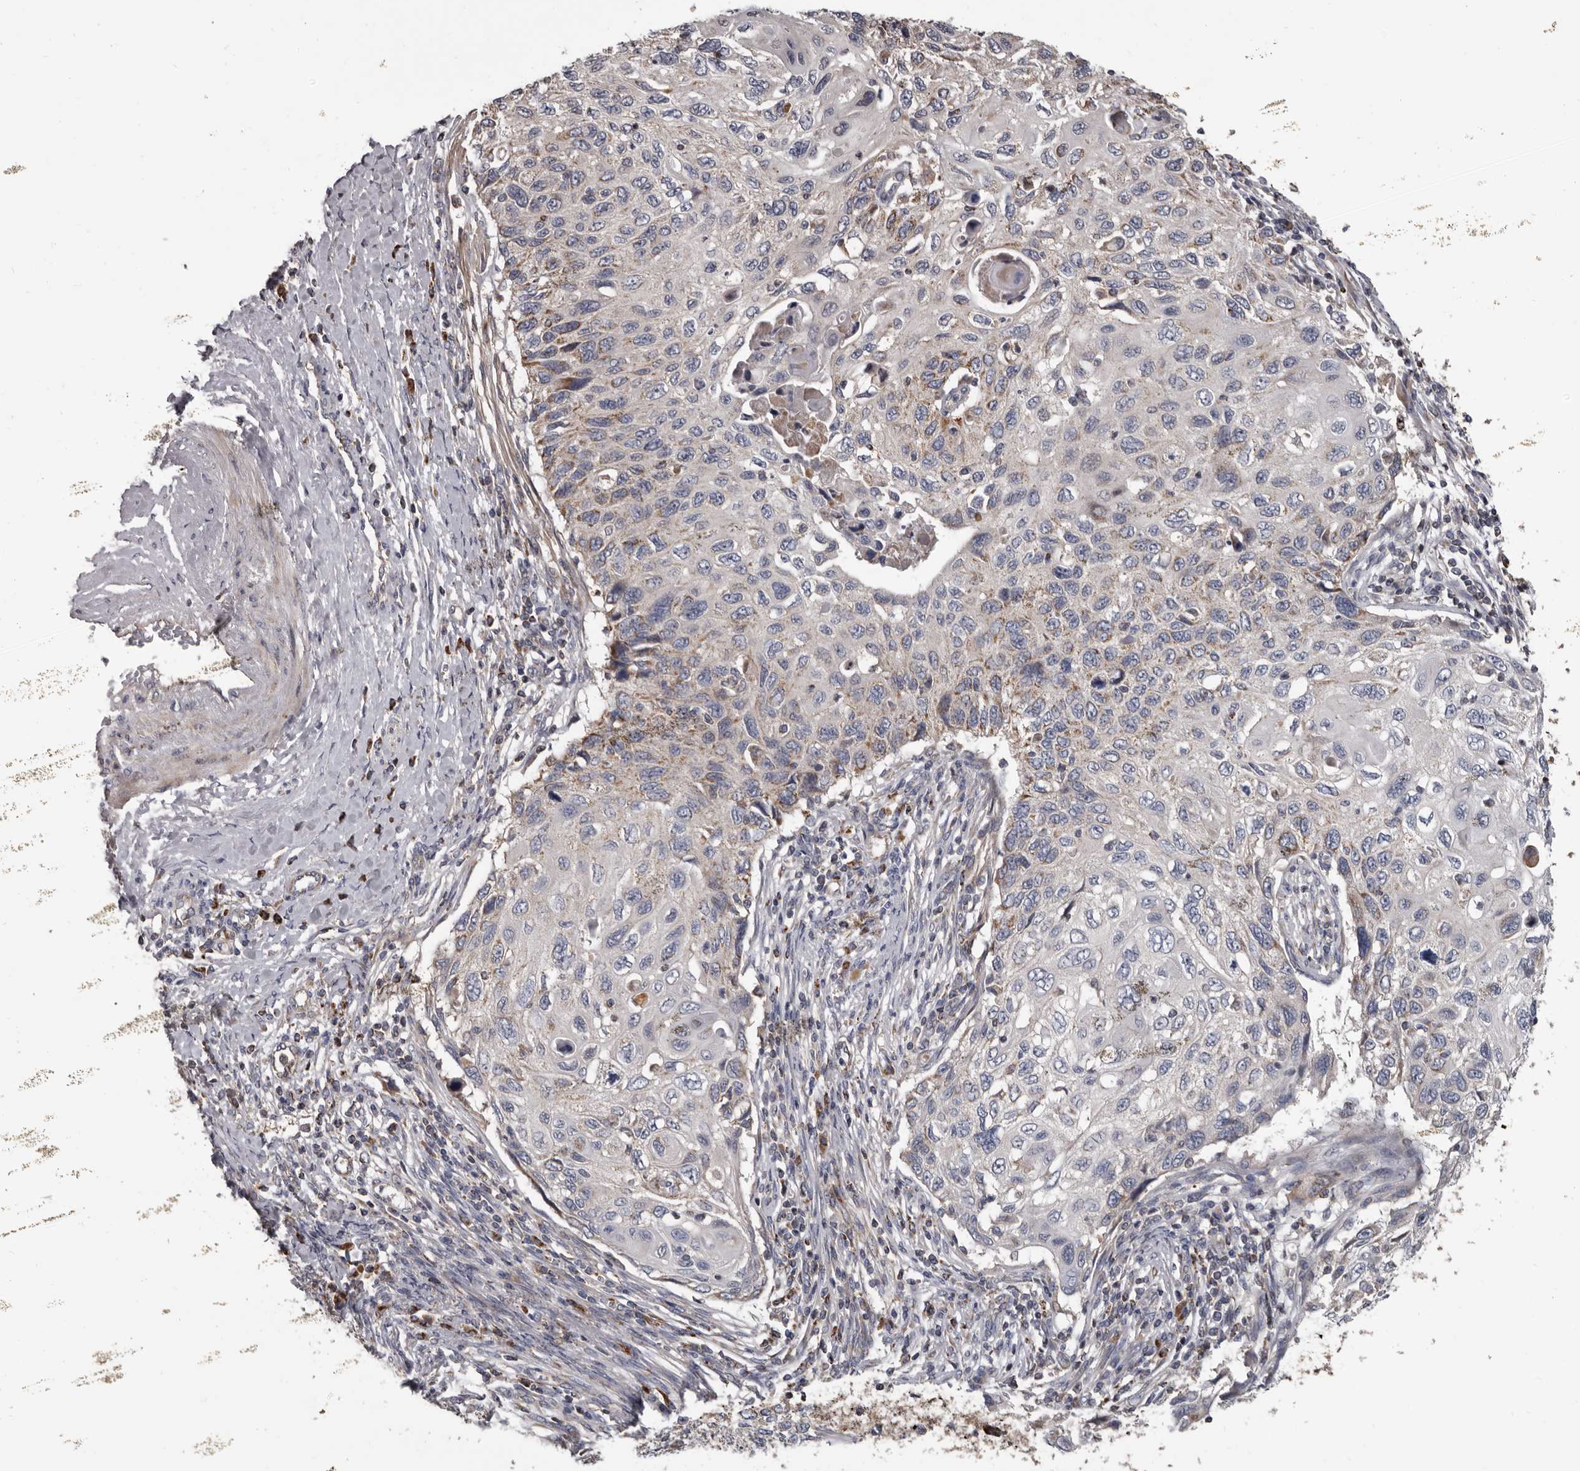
{"staining": {"intensity": "moderate", "quantity": "<25%", "location": "cytoplasmic/membranous"}, "tissue": "cervical cancer", "cell_type": "Tumor cells", "image_type": "cancer", "snomed": [{"axis": "morphology", "description": "Squamous cell carcinoma, NOS"}, {"axis": "topography", "description": "Cervix"}], "caption": "Squamous cell carcinoma (cervical) tissue reveals moderate cytoplasmic/membranous staining in about <25% of tumor cells, visualized by immunohistochemistry.", "gene": "ALDH5A1", "patient": {"sex": "female", "age": 70}}